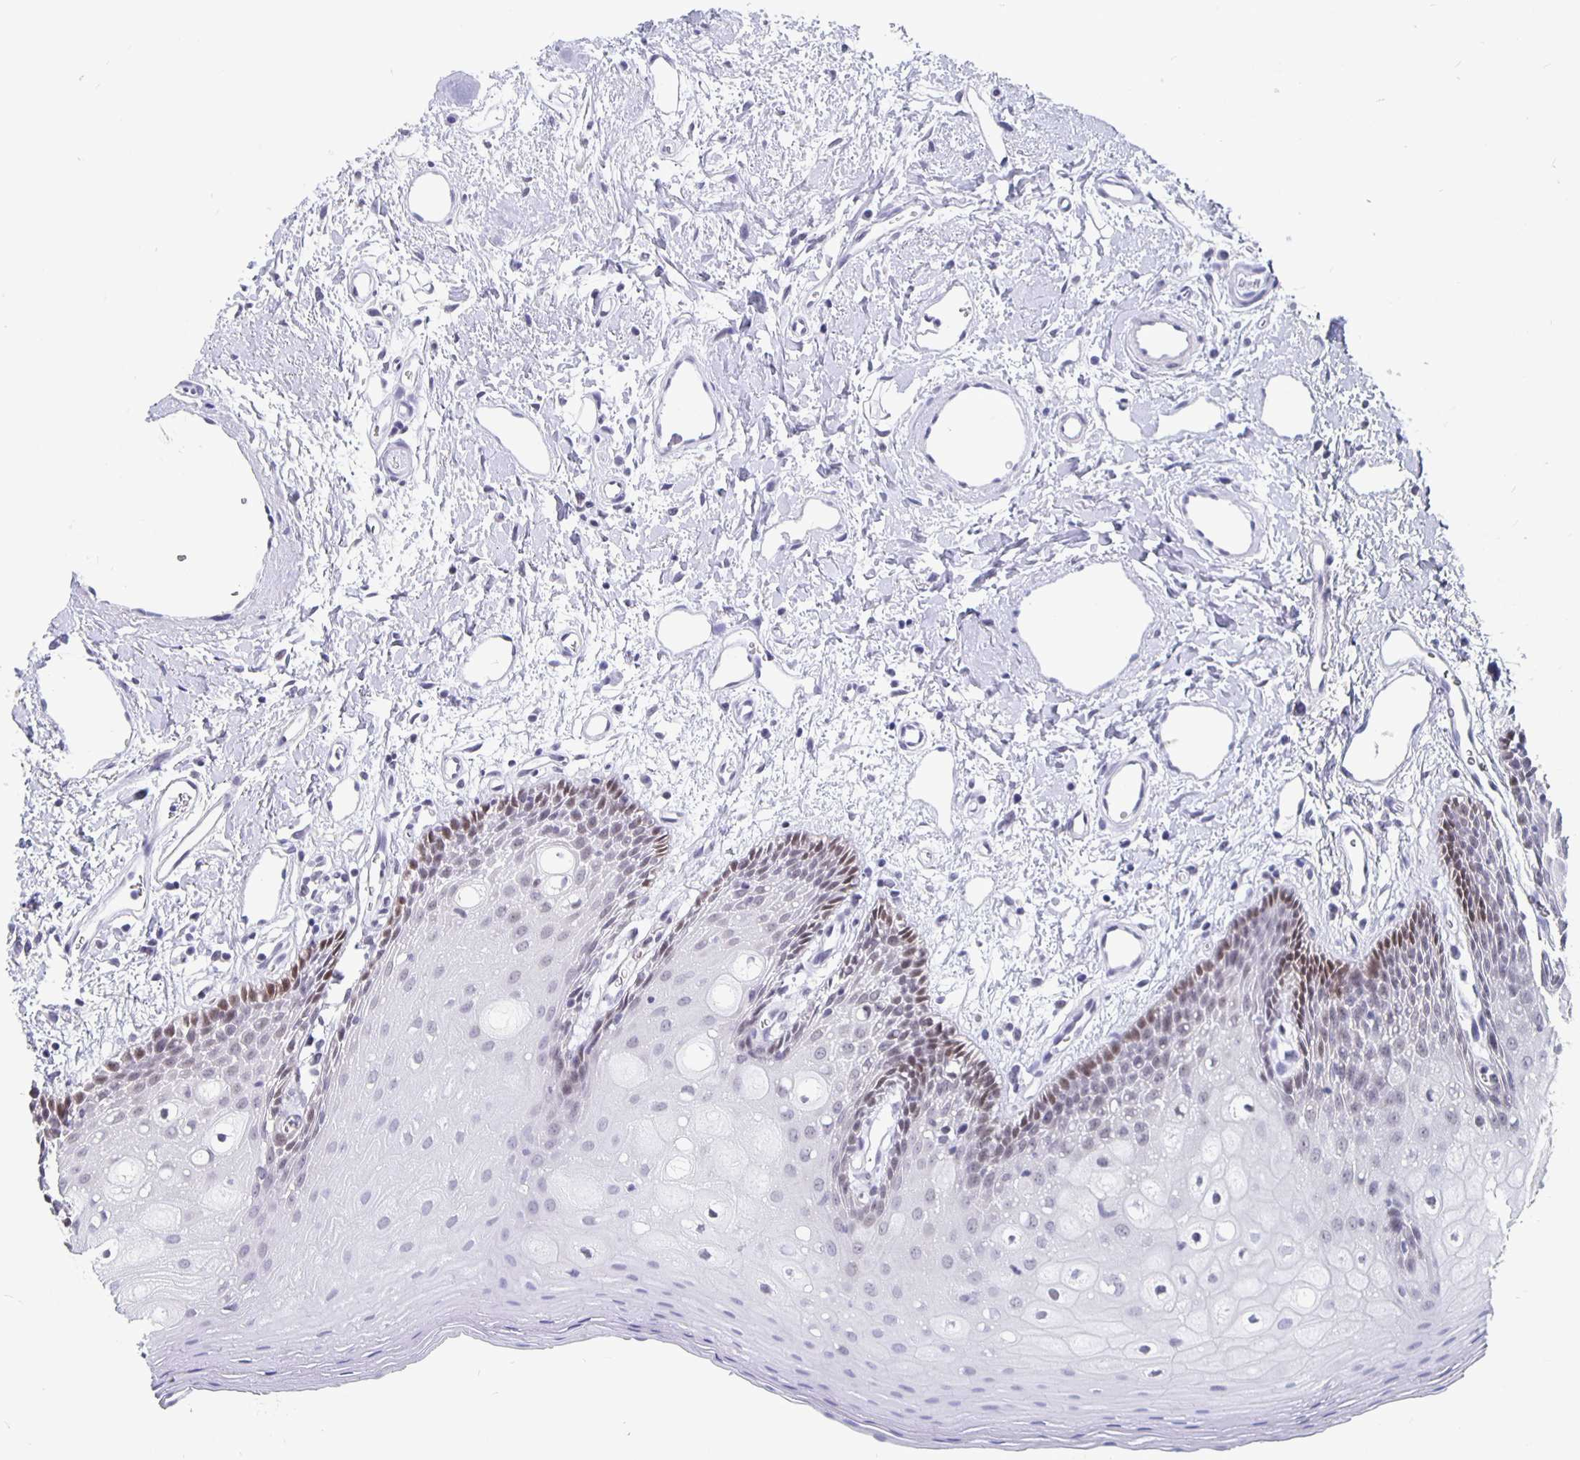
{"staining": {"intensity": "moderate", "quantity": "<25%", "location": "nuclear"}, "tissue": "oral mucosa", "cell_type": "Squamous epithelial cells", "image_type": "normal", "snomed": [{"axis": "morphology", "description": "Normal tissue, NOS"}, {"axis": "topography", "description": "Oral tissue"}], "caption": "Immunohistochemical staining of benign human oral mucosa exhibits moderate nuclear protein expression in approximately <25% of squamous epithelial cells. The protein of interest is shown in brown color, while the nuclei are stained blue.", "gene": "ZNF691", "patient": {"sex": "female", "age": 43}}